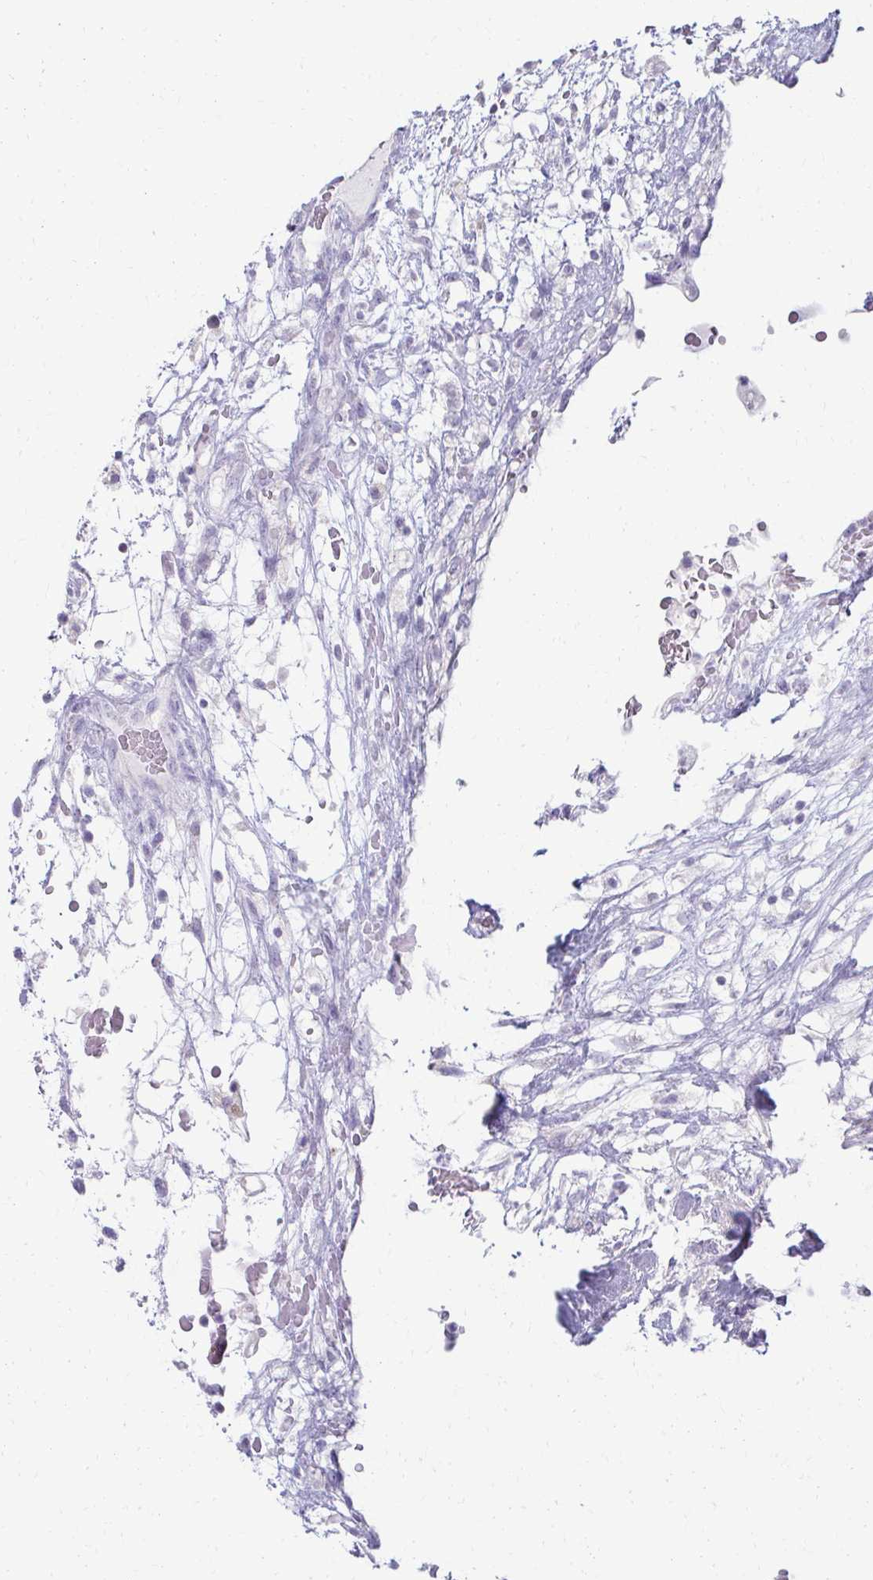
{"staining": {"intensity": "negative", "quantity": "none", "location": "none"}, "tissue": "testis cancer", "cell_type": "Tumor cells", "image_type": "cancer", "snomed": [{"axis": "morphology", "description": "Carcinoma, Embryonal, NOS"}, {"axis": "topography", "description": "Testis"}], "caption": "Tumor cells show no significant protein expression in testis cancer. The staining was performed using DAB to visualize the protein expression in brown, while the nuclei were stained in blue with hematoxylin (Magnification: 20x).", "gene": "LDLRAP1", "patient": {"sex": "male", "age": 32}}